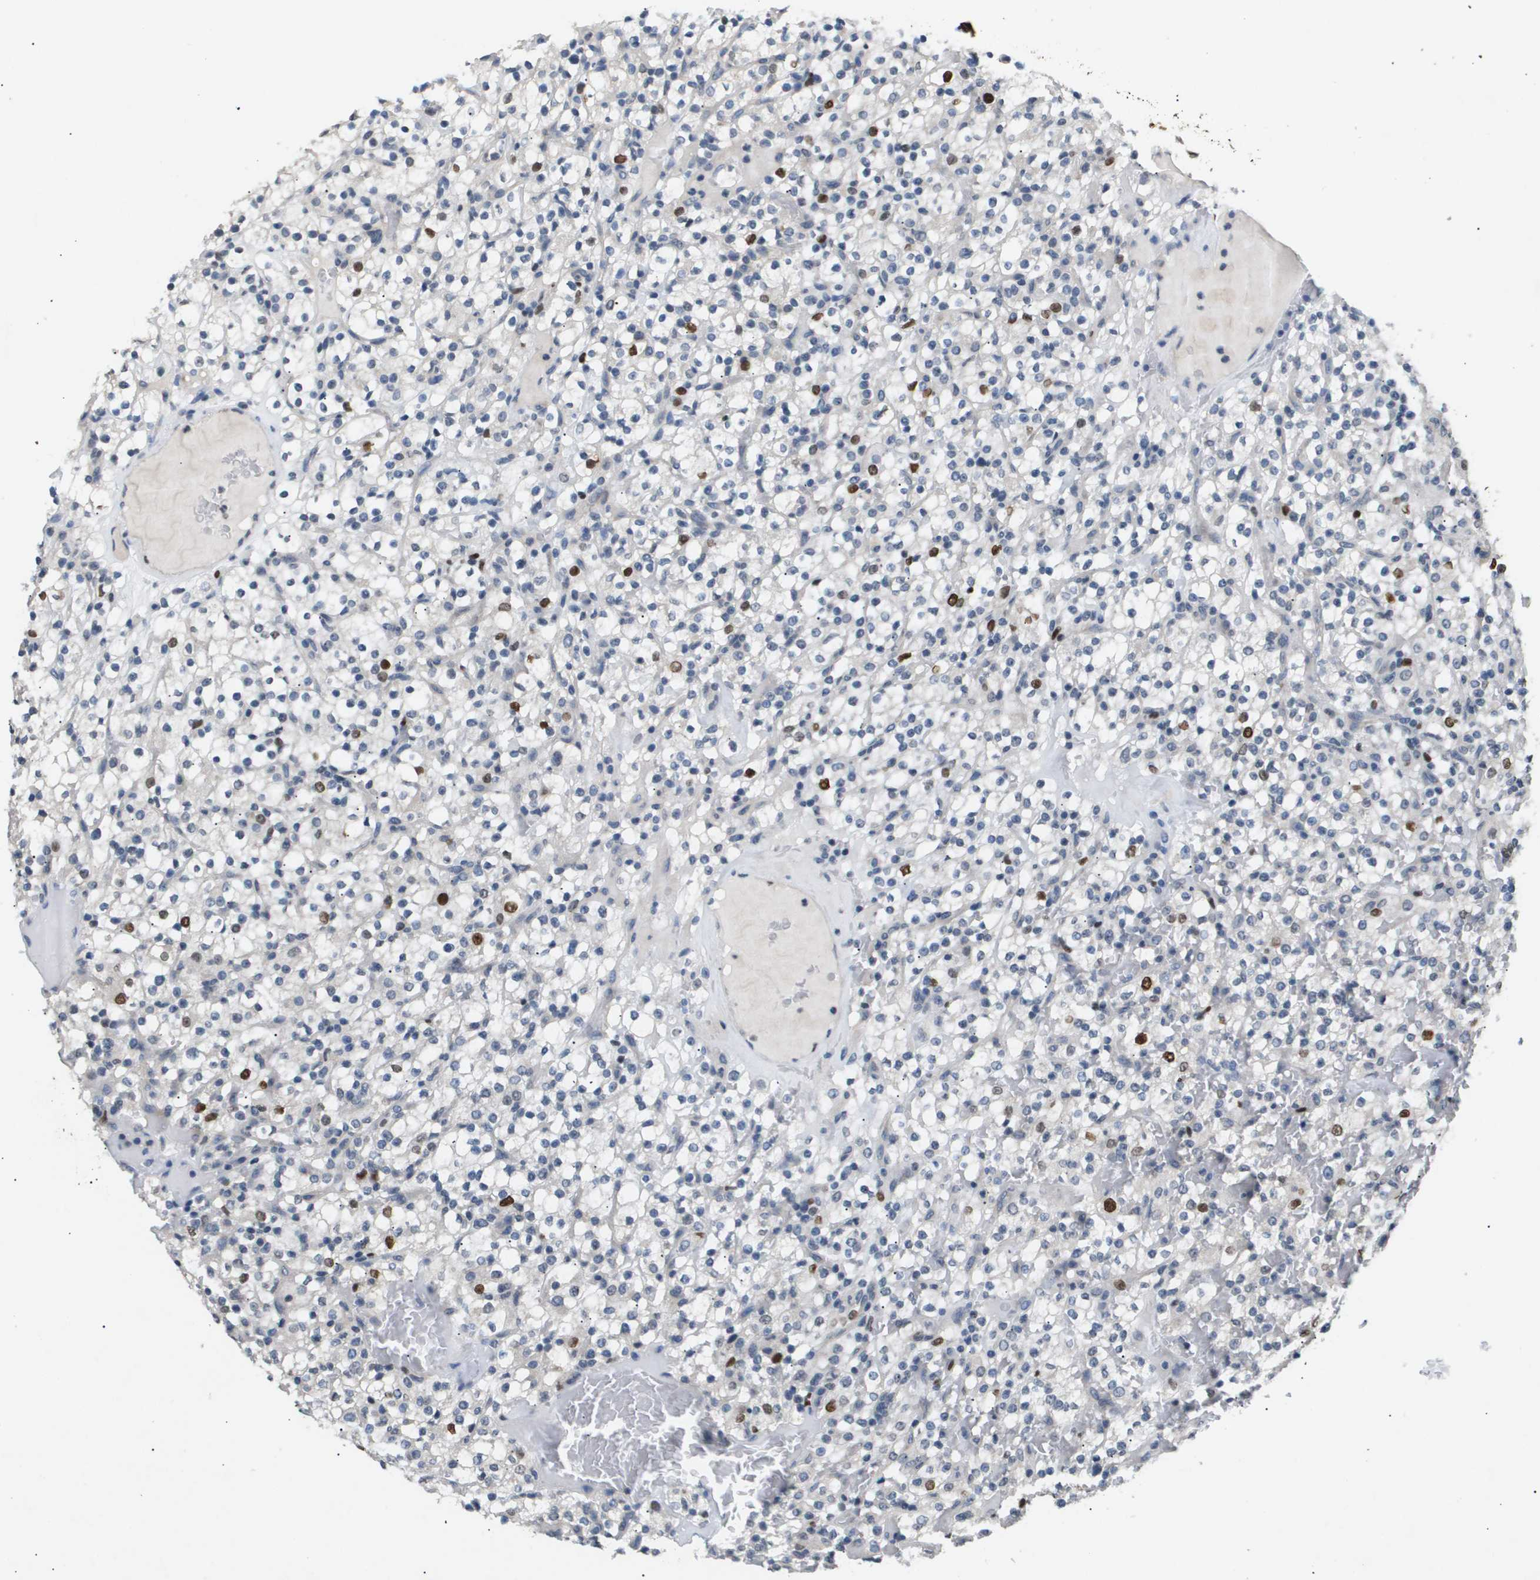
{"staining": {"intensity": "strong", "quantity": "<25%", "location": "nuclear"}, "tissue": "renal cancer", "cell_type": "Tumor cells", "image_type": "cancer", "snomed": [{"axis": "morphology", "description": "Normal tissue, NOS"}, {"axis": "morphology", "description": "Adenocarcinoma, NOS"}, {"axis": "topography", "description": "Kidney"}], "caption": "Immunohistochemical staining of renal adenocarcinoma reveals strong nuclear protein expression in about <25% of tumor cells. The protein of interest is stained brown, and the nuclei are stained in blue (DAB (3,3'-diaminobenzidine) IHC with brightfield microscopy, high magnification).", "gene": "ANAPC2", "patient": {"sex": "female", "age": 72}}